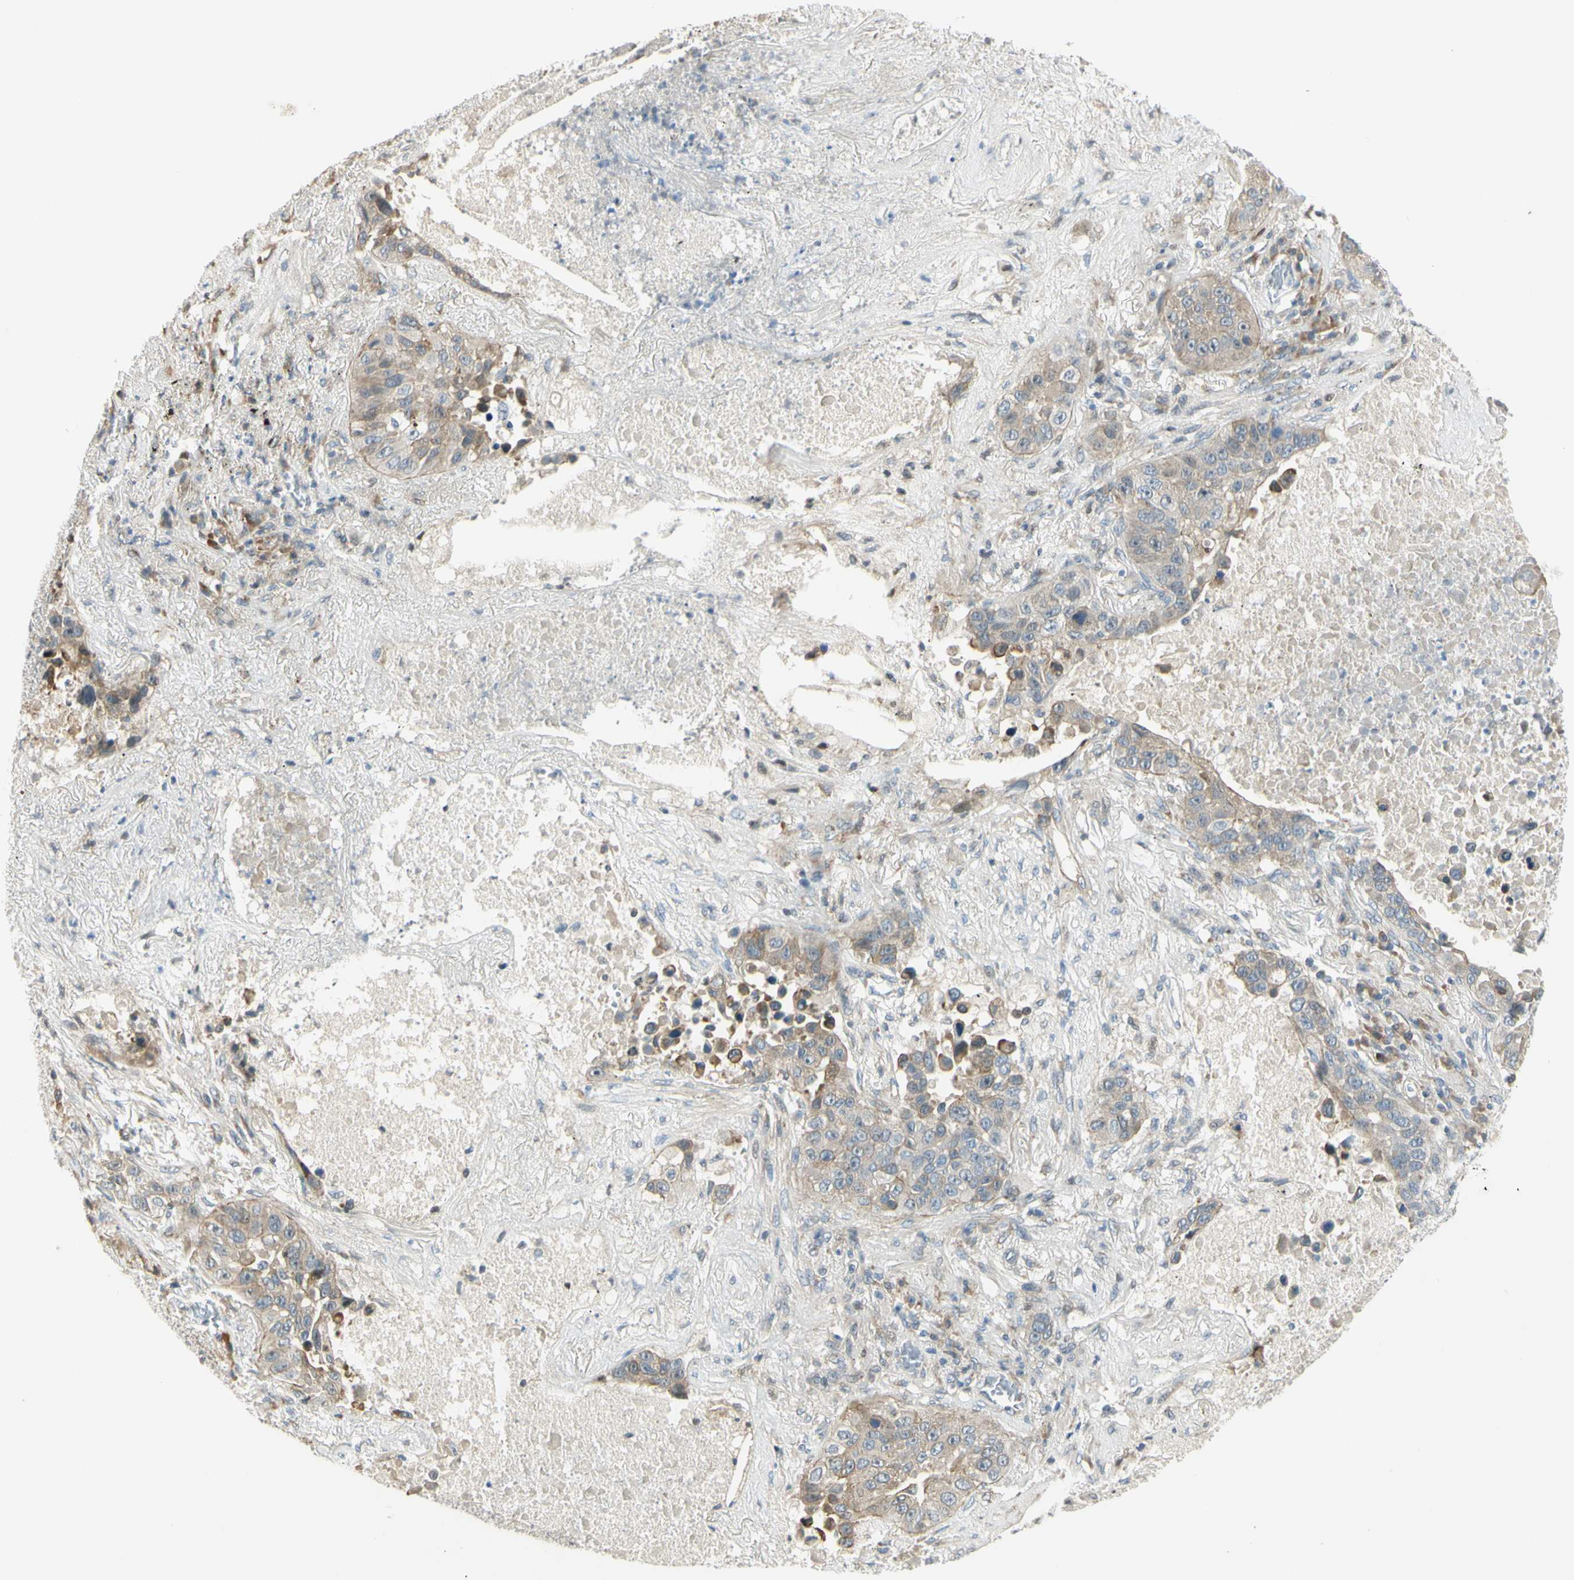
{"staining": {"intensity": "weak", "quantity": "25%-75%", "location": "cytoplasmic/membranous"}, "tissue": "lung cancer", "cell_type": "Tumor cells", "image_type": "cancer", "snomed": [{"axis": "morphology", "description": "Squamous cell carcinoma, NOS"}, {"axis": "topography", "description": "Lung"}], "caption": "DAB immunohistochemical staining of lung squamous cell carcinoma displays weak cytoplasmic/membranous protein expression in approximately 25%-75% of tumor cells. Nuclei are stained in blue.", "gene": "NPDC1", "patient": {"sex": "male", "age": 57}}